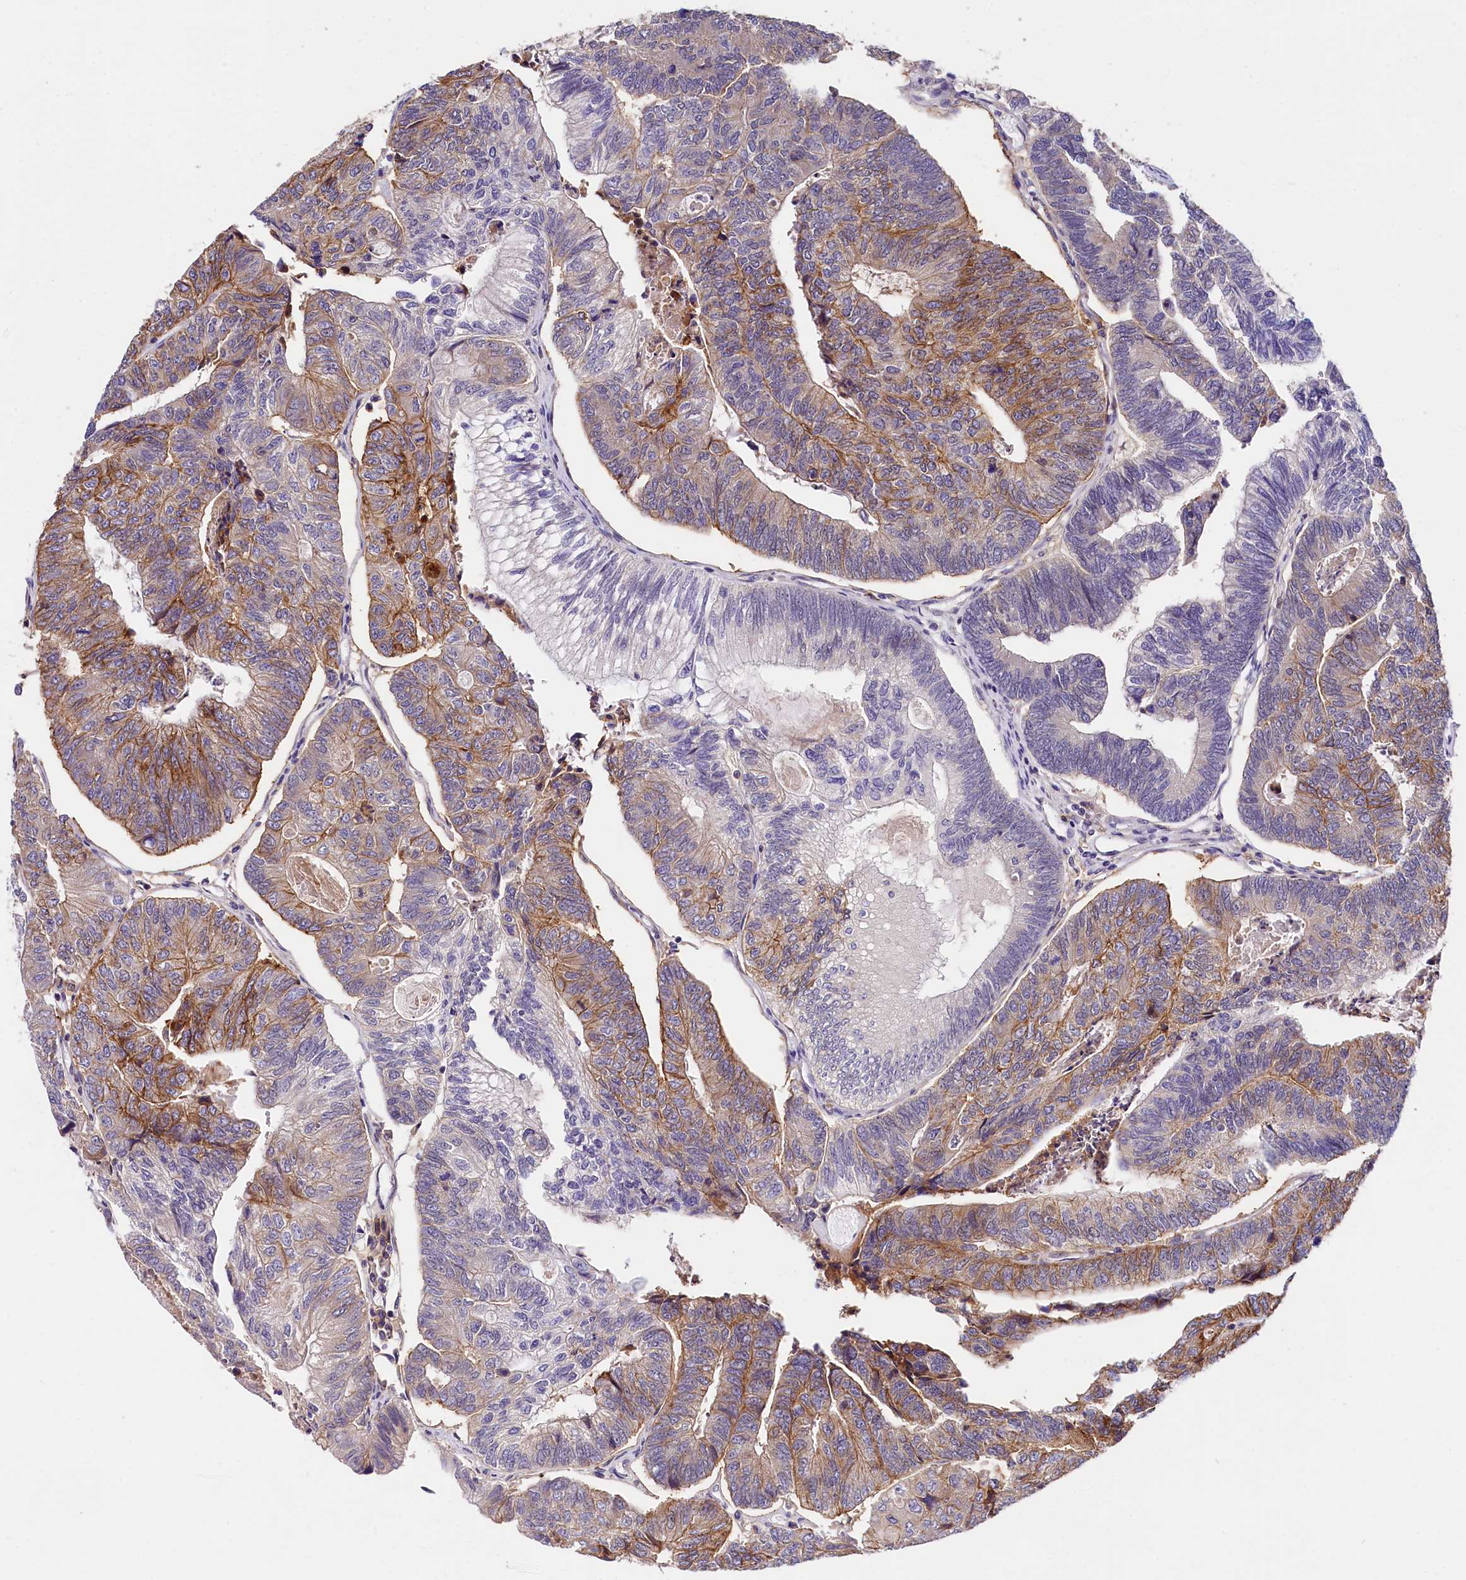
{"staining": {"intensity": "moderate", "quantity": "25%-75%", "location": "cytoplasmic/membranous"}, "tissue": "colorectal cancer", "cell_type": "Tumor cells", "image_type": "cancer", "snomed": [{"axis": "morphology", "description": "Adenocarcinoma, NOS"}, {"axis": "topography", "description": "Colon"}], "caption": "Approximately 25%-75% of tumor cells in colorectal cancer (adenocarcinoma) demonstrate moderate cytoplasmic/membranous protein staining as visualized by brown immunohistochemical staining.", "gene": "OAS3", "patient": {"sex": "female", "age": 67}}